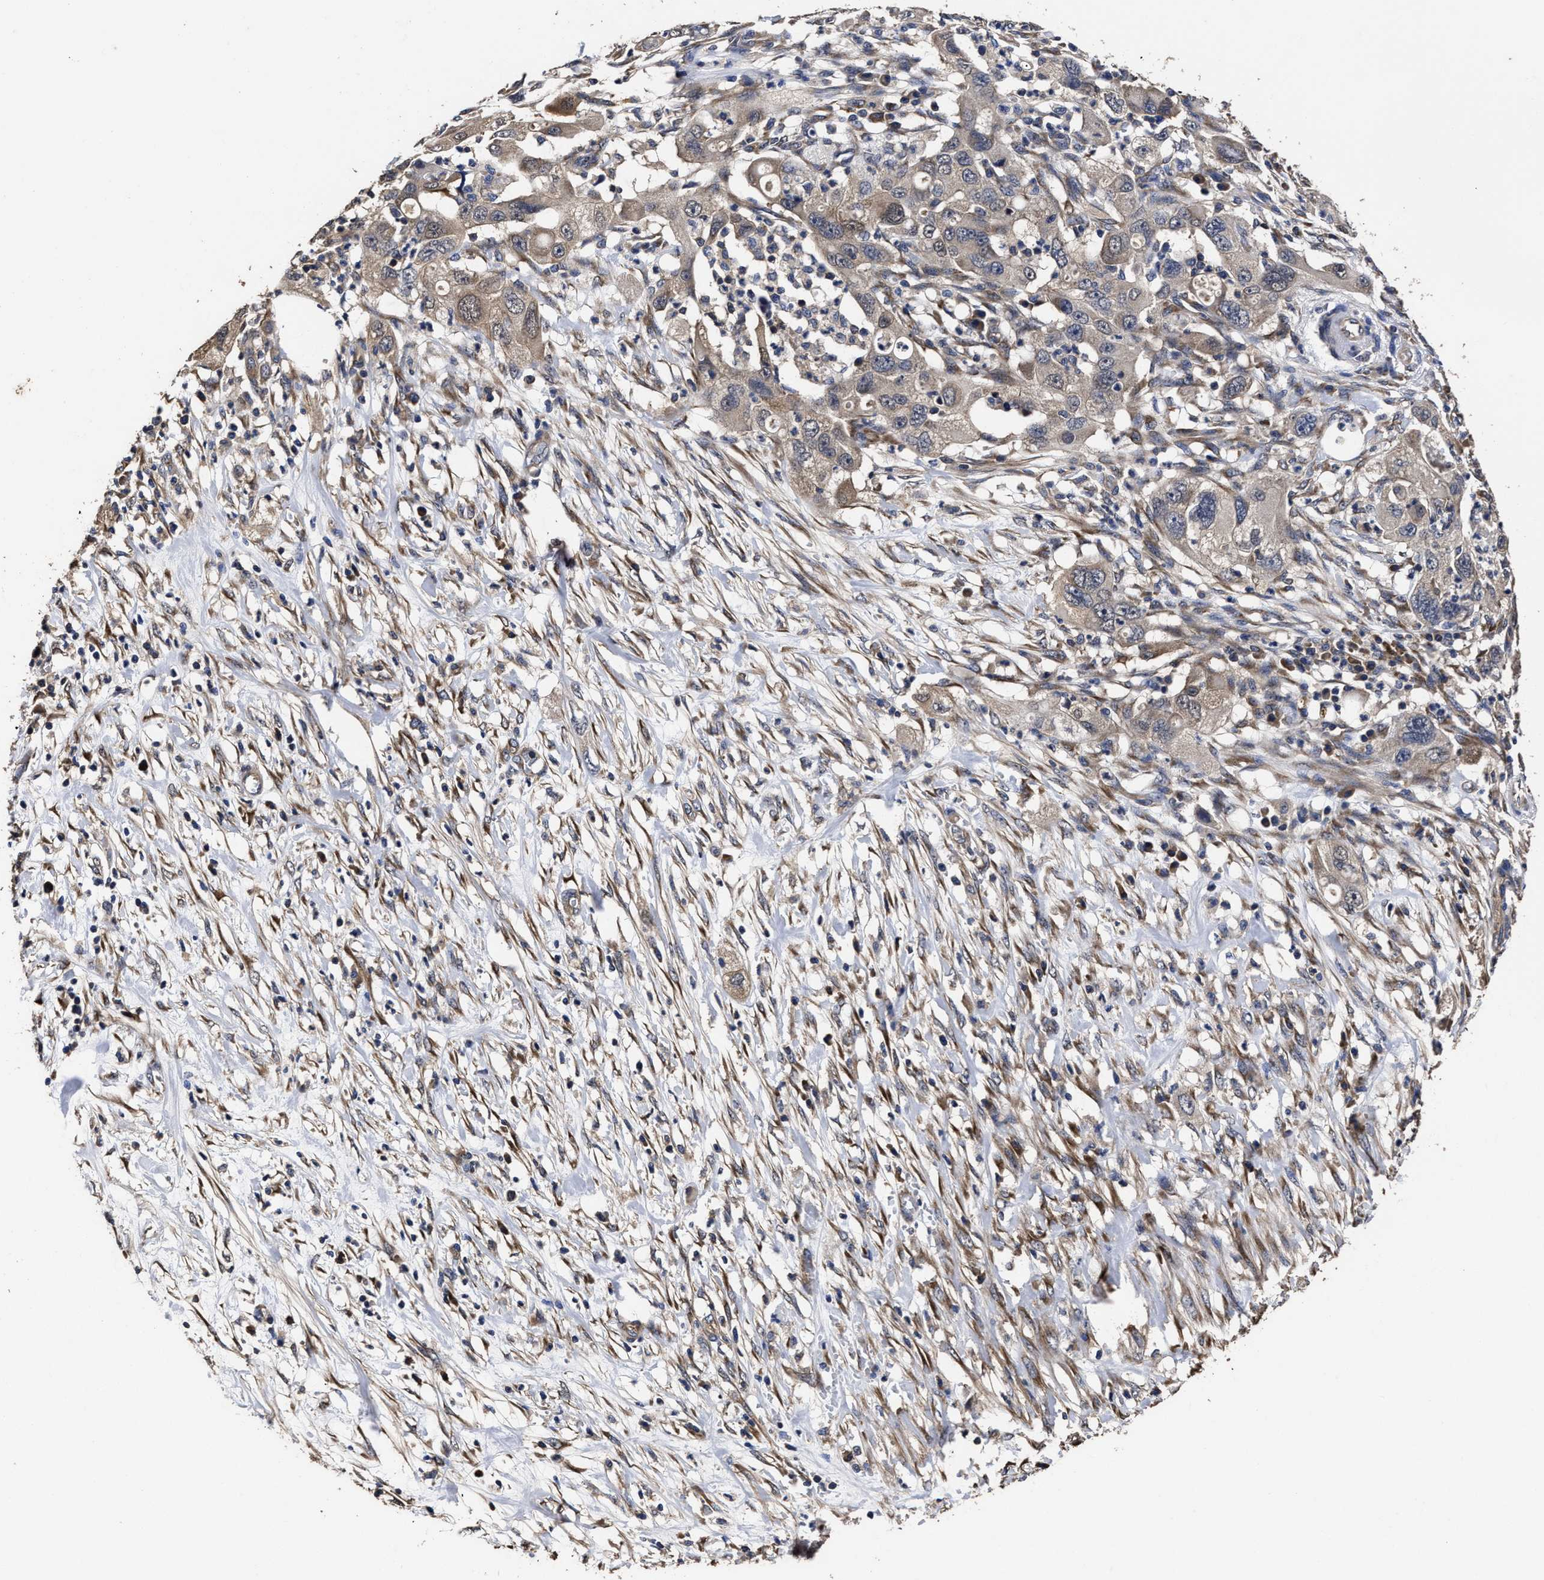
{"staining": {"intensity": "weak", "quantity": ">75%", "location": "cytoplasmic/membranous"}, "tissue": "pancreatic cancer", "cell_type": "Tumor cells", "image_type": "cancer", "snomed": [{"axis": "morphology", "description": "Adenocarcinoma, NOS"}, {"axis": "topography", "description": "Pancreas"}], "caption": "Pancreatic cancer (adenocarcinoma) was stained to show a protein in brown. There is low levels of weak cytoplasmic/membranous positivity in approximately >75% of tumor cells.", "gene": "AVEN", "patient": {"sex": "female", "age": 78}}